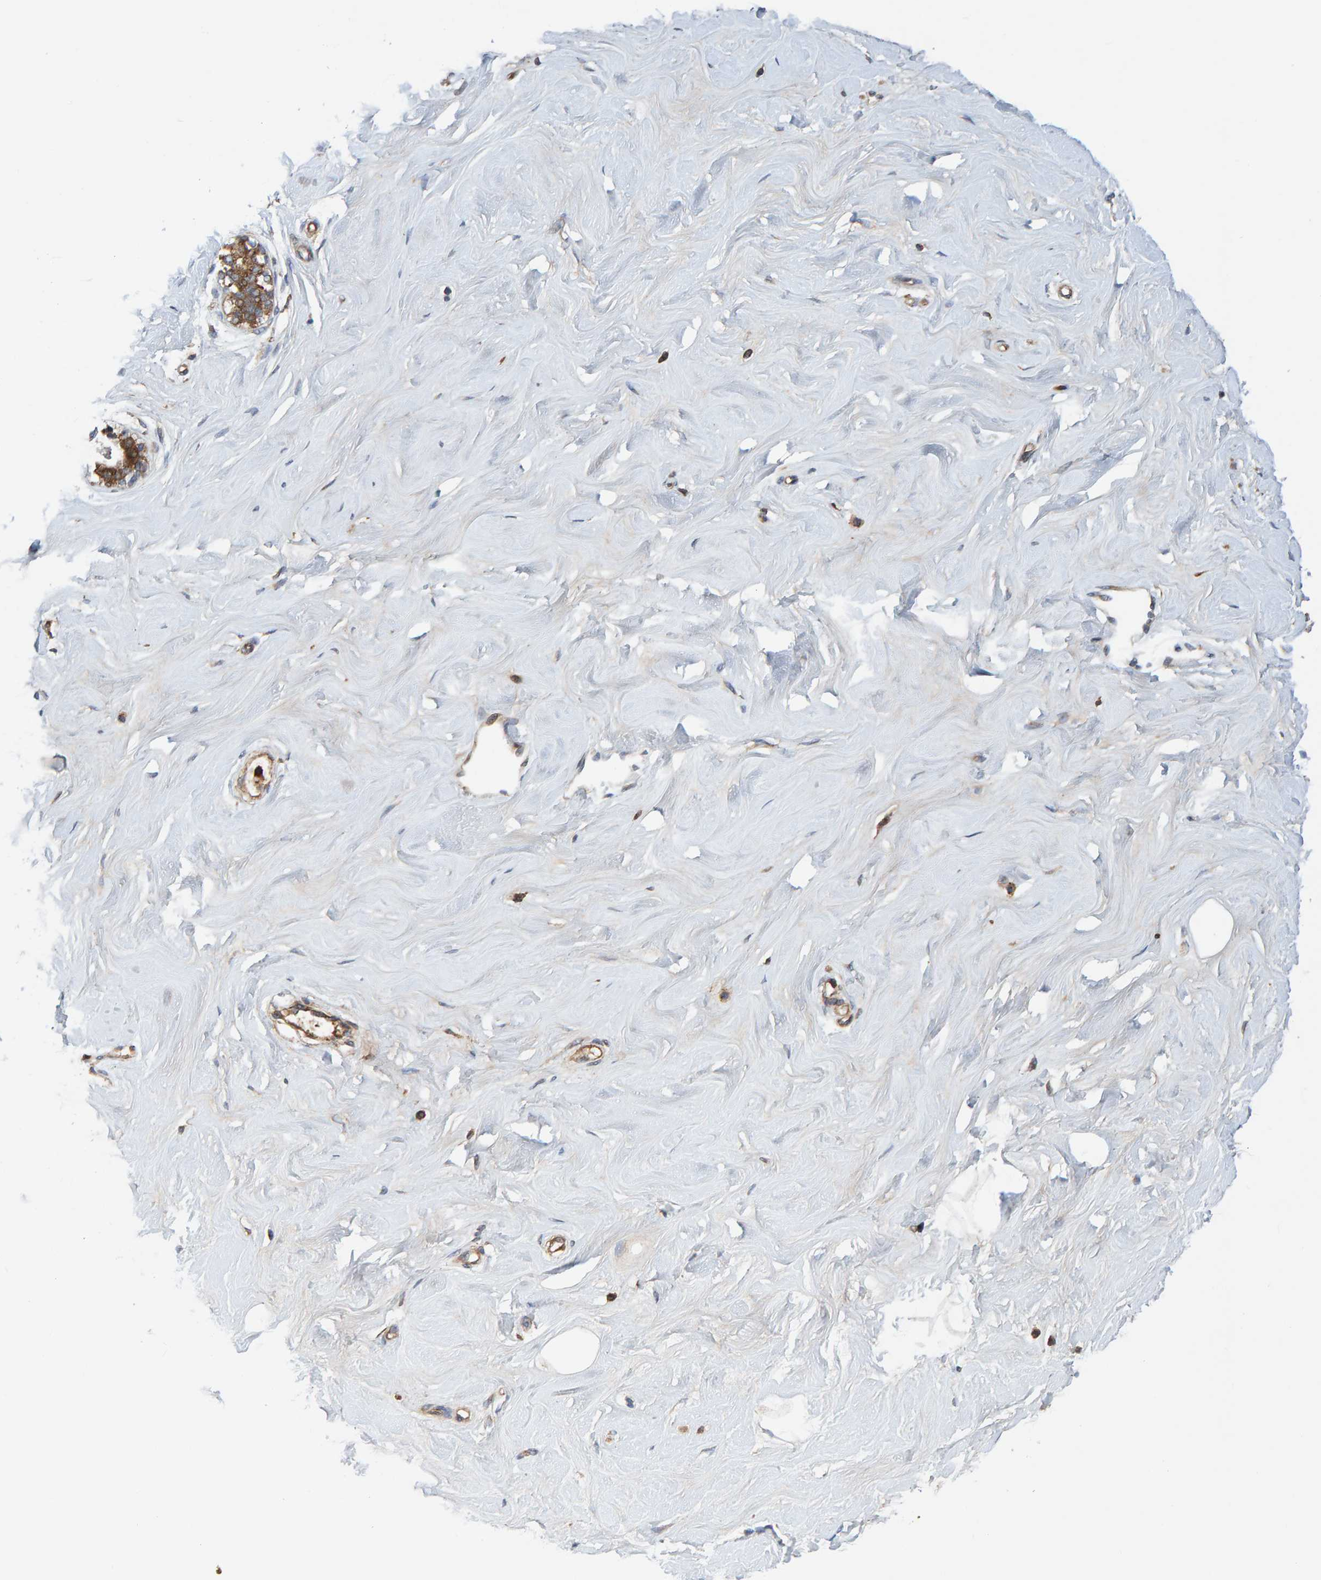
{"staining": {"intensity": "negative", "quantity": "none", "location": "none"}, "tissue": "breast", "cell_type": "Adipocytes", "image_type": "normal", "snomed": [{"axis": "morphology", "description": "Normal tissue, NOS"}, {"axis": "topography", "description": "Breast"}], "caption": "This photomicrograph is of unremarkable breast stained with immunohistochemistry (IHC) to label a protein in brown with the nuclei are counter-stained blue. There is no expression in adipocytes.", "gene": "KIAA0753", "patient": {"sex": "female", "age": 23}}